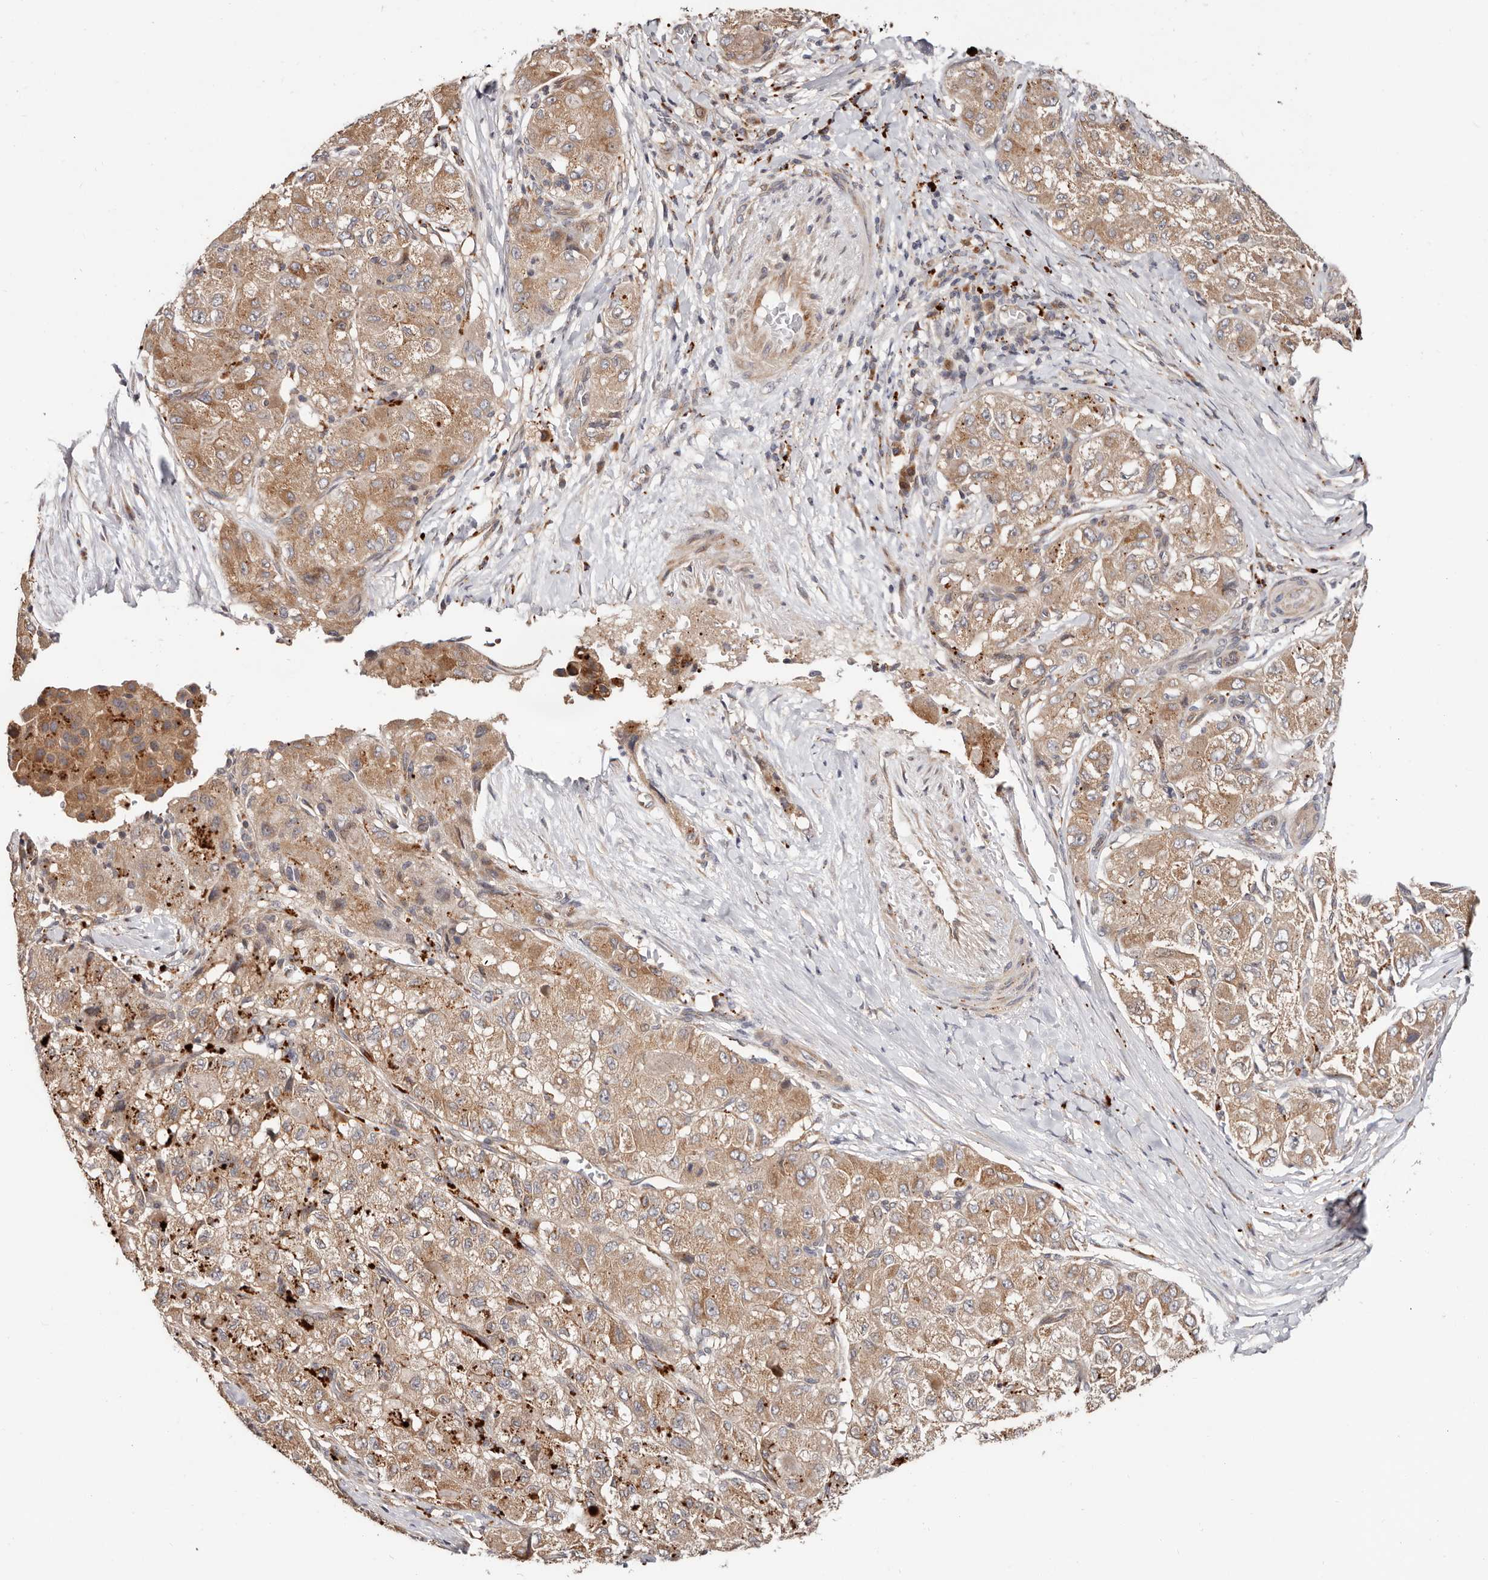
{"staining": {"intensity": "moderate", "quantity": ">75%", "location": "cytoplasmic/membranous"}, "tissue": "liver cancer", "cell_type": "Tumor cells", "image_type": "cancer", "snomed": [{"axis": "morphology", "description": "Carcinoma, Hepatocellular, NOS"}, {"axis": "topography", "description": "Liver"}], "caption": "DAB immunohistochemical staining of human liver hepatocellular carcinoma demonstrates moderate cytoplasmic/membranous protein positivity in about >75% of tumor cells. (DAB = brown stain, brightfield microscopy at high magnification).", "gene": "USP33", "patient": {"sex": "male", "age": 80}}